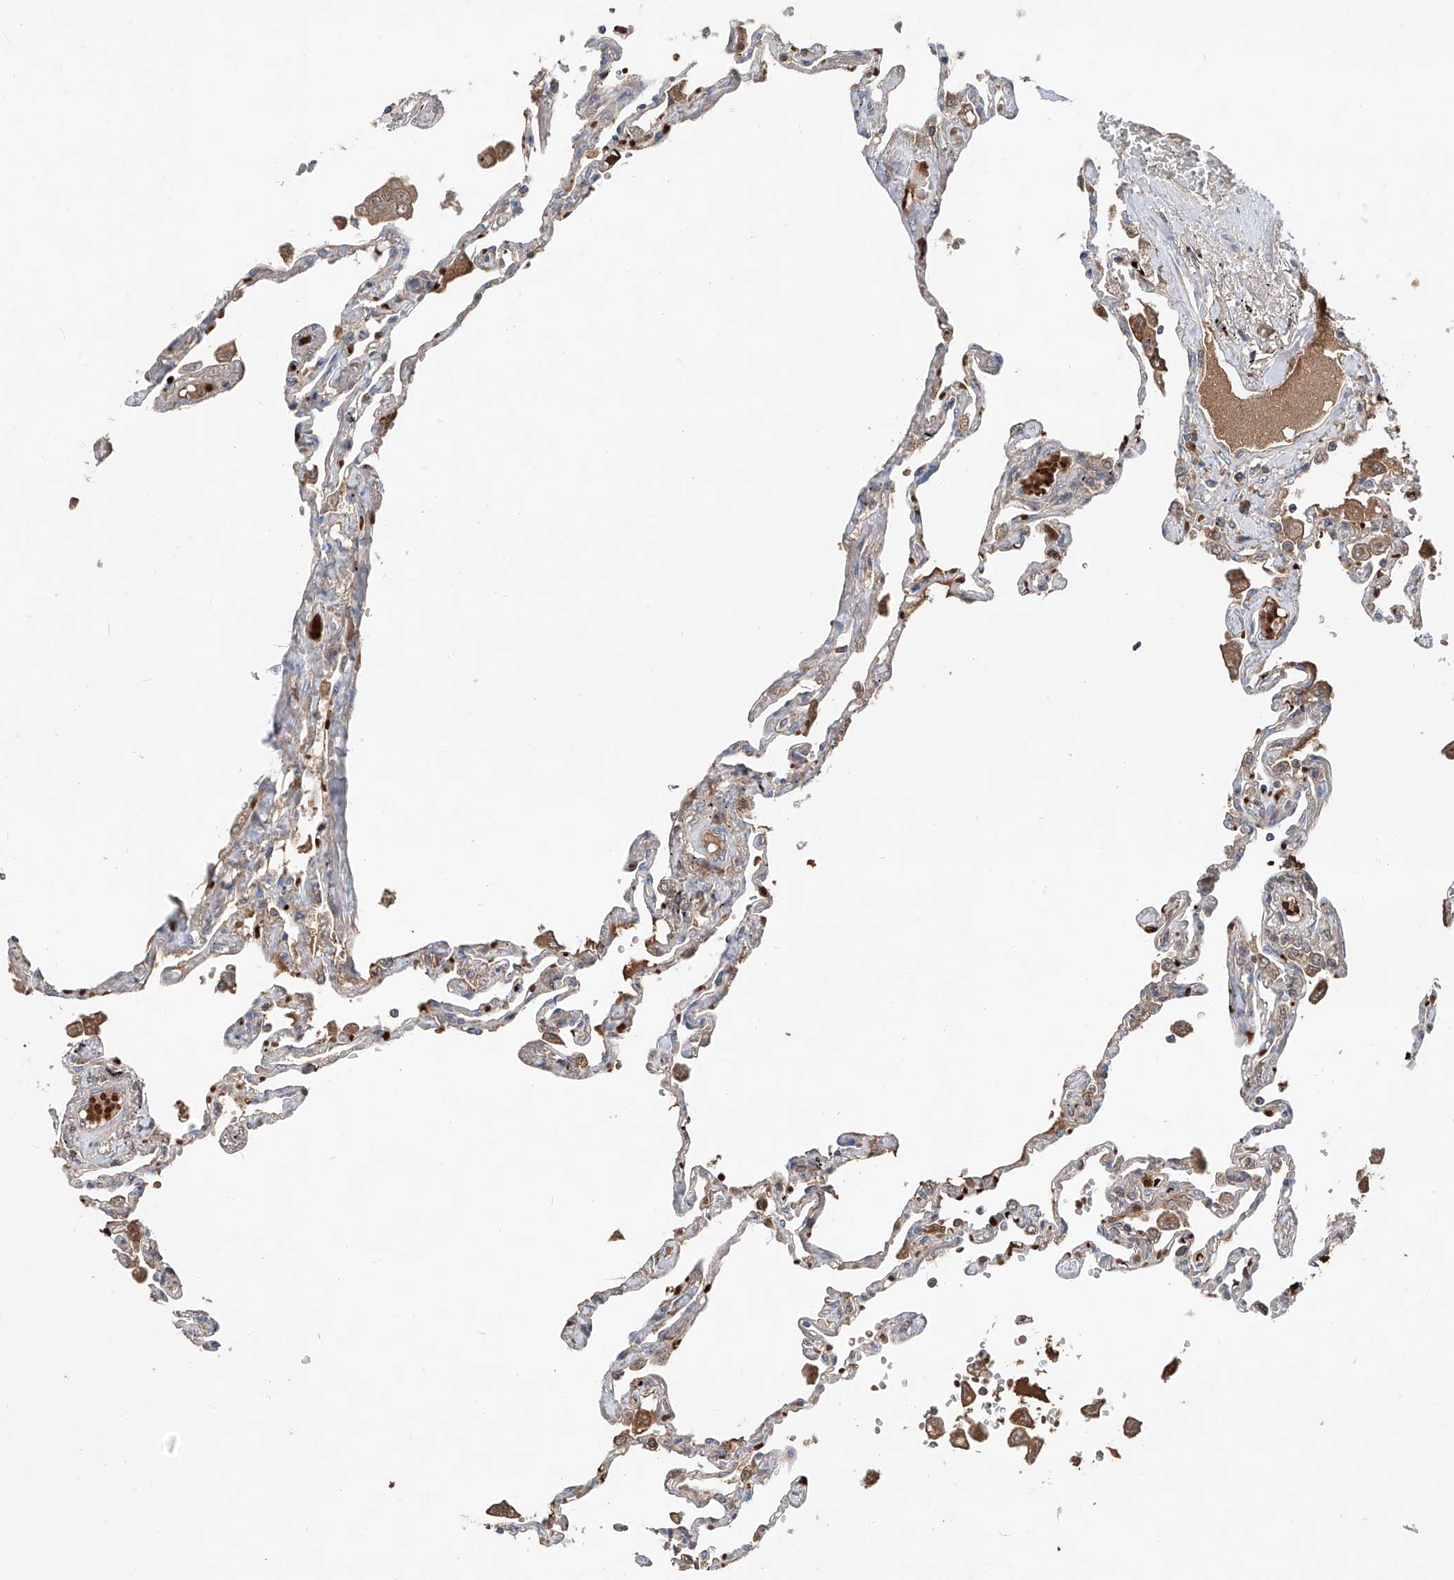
{"staining": {"intensity": "moderate", "quantity": "<25%", "location": "cytoplasmic/membranous"}, "tissue": "lung", "cell_type": "Alveolar cells", "image_type": "normal", "snomed": [{"axis": "morphology", "description": "Normal tissue, NOS"}, {"axis": "topography", "description": "Lung"}], "caption": "Immunohistochemical staining of benign human lung shows moderate cytoplasmic/membranous protein expression in about <25% of alveolar cells. The staining was performed using DAB, with brown indicating positive protein expression. Nuclei are stained blue with hematoxylin.", "gene": "EDN1", "patient": {"sex": "female", "age": 67}}